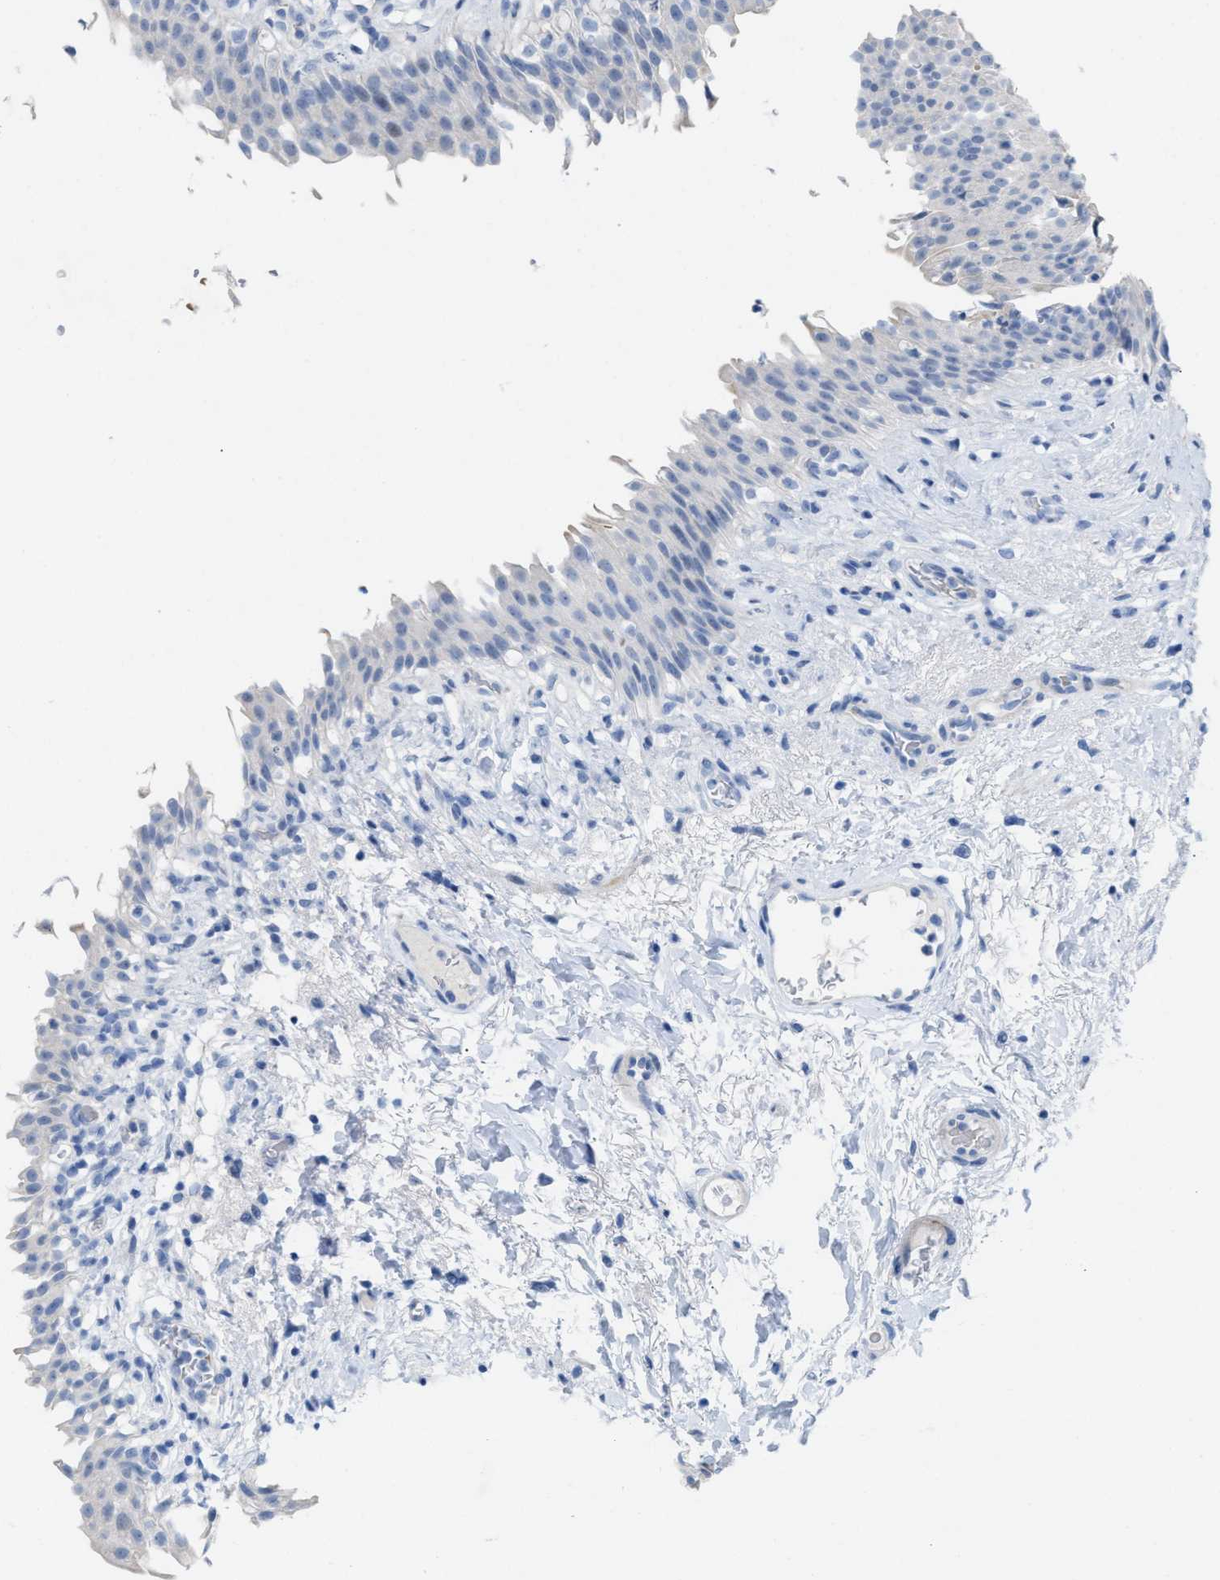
{"staining": {"intensity": "negative", "quantity": "none", "location": "none"}, "tissue": "urinary bladder", "cell_type": "Urothelial cells", "image_type": "normal", "snomed": [{"axis": "morphology", "description": "Normal tissue, NOS"}, {"axis": "topography", "description": "Urinary bladder"}], "caption": "This is an immunohistochemistry (IHC) photomicrograph of benign human urinary bladder. There is no expression in urothelial cells.", "gene": "ANKFN1", "patient": {"sex": "female", "age": 60}}